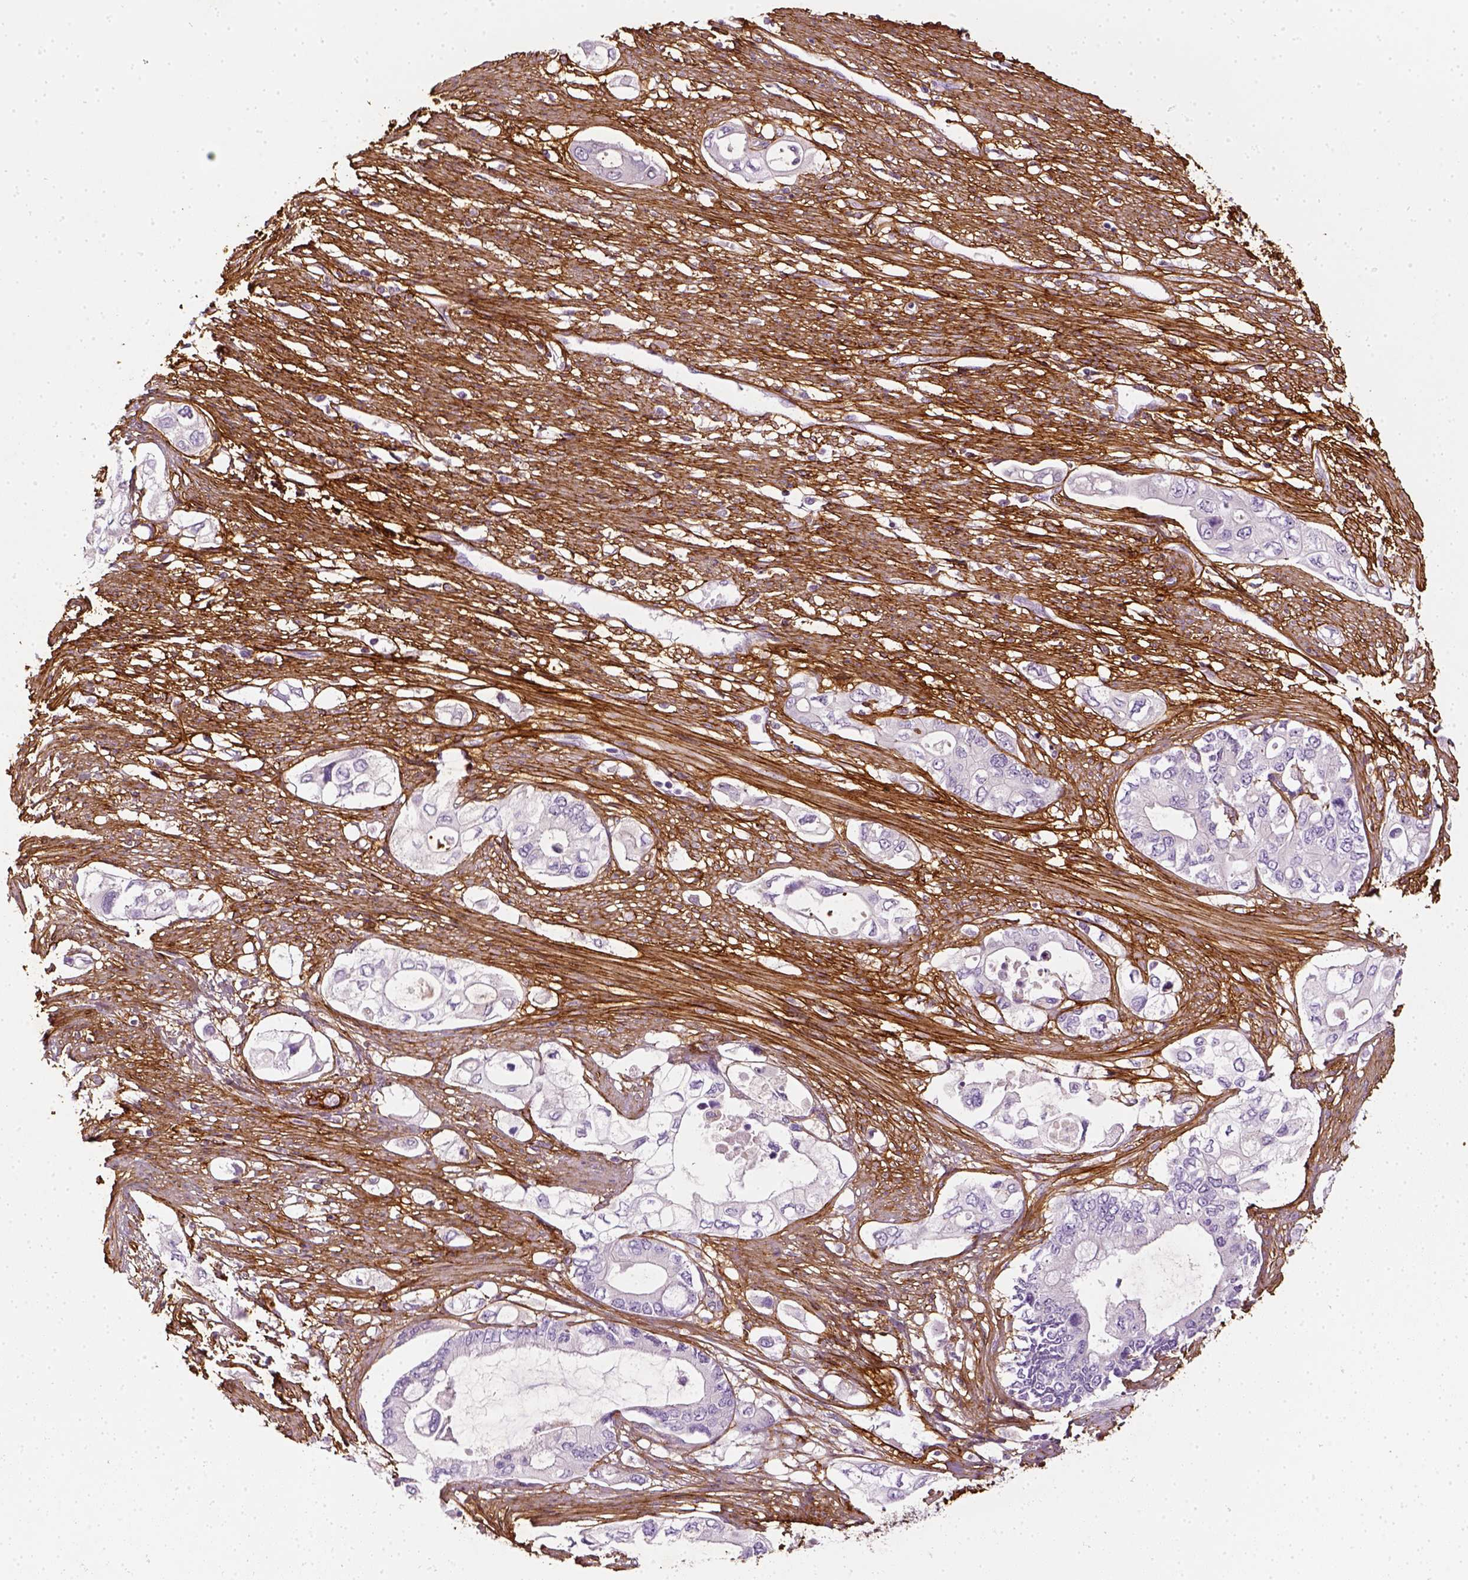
{"staining": {"intensity": "negative", "quantity": "none", "location": "none"}, "tissue": "pancreatic cancer", "cell_type": "Tumor cells", "image_type": "cancer", "snomed": [{"axis": "morphology", "description": "Adenocarcinoma, NOS"}, {"axis": "topography", "description": "Pancreas"}], "caption": "This is a micrograph of immunohistochemistry staining of pancreatic cancer (adenocarcinoma), which shows no staining in tumor cells.", "gene": "COL6A2", "patient": {"sex": "female", "age": 63}}